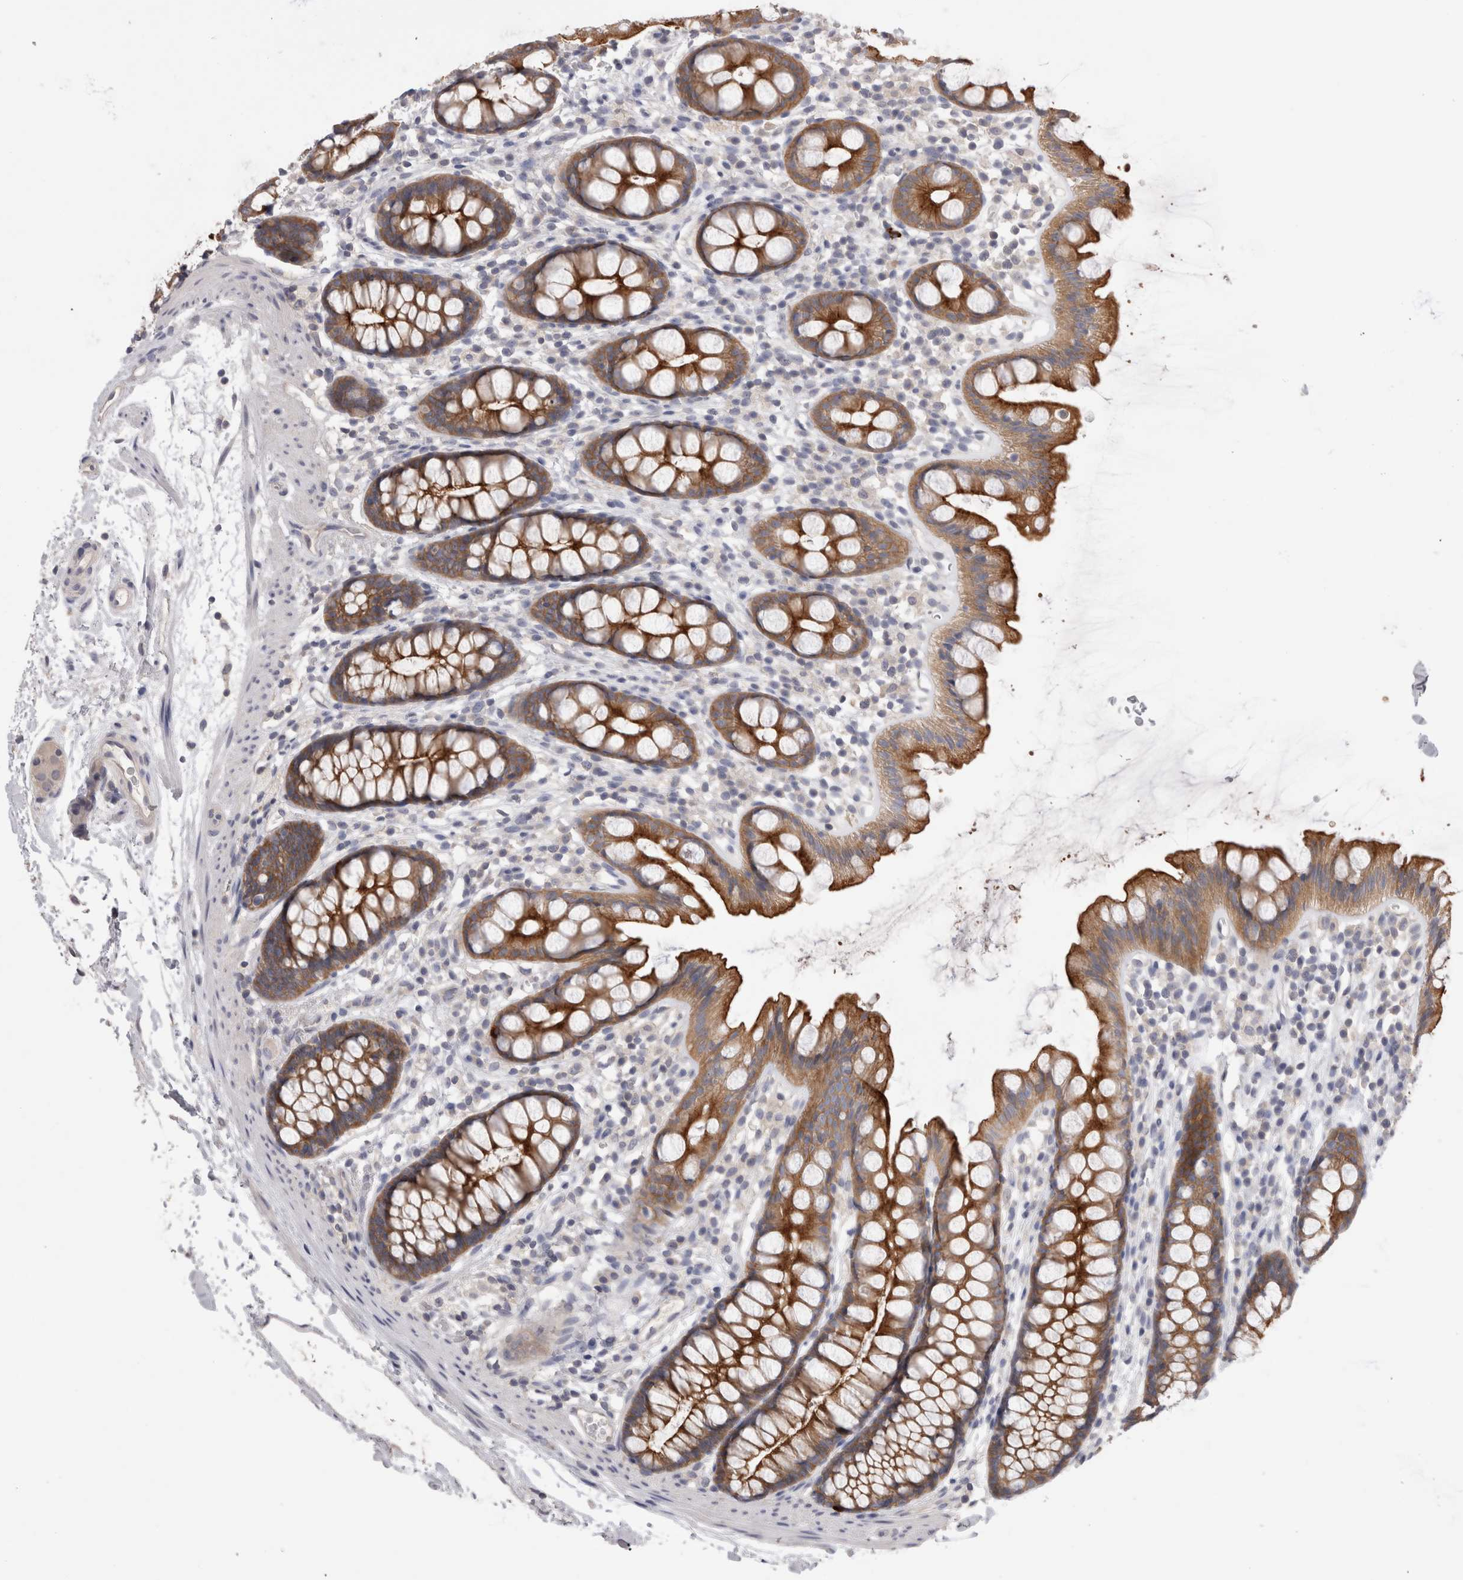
{"staining": {"intensity": "moderate", "quantity": ">75%", "location": "cytoplasmic/membranous"}, "tissue": "rectum", "cell_type": "Glandular cells", "image_type": "normal", "snomed": [{"axis": "morphology", "description": "Normal tissue, NOS"}, {"axis": "topography", "description": "Rectum"}], "caption": "Rectum stained with DAB IHC demonstrates medium levels of moderate cytoplasmic/membranous positivity in about >75% of glandular cells. (DAB (3,3'-diaminobenzidine) IHC, brown staining for protein, blue staining for nuclei).", "gene": "OTOR", "patient": {"sex": "female", "age": 65}}